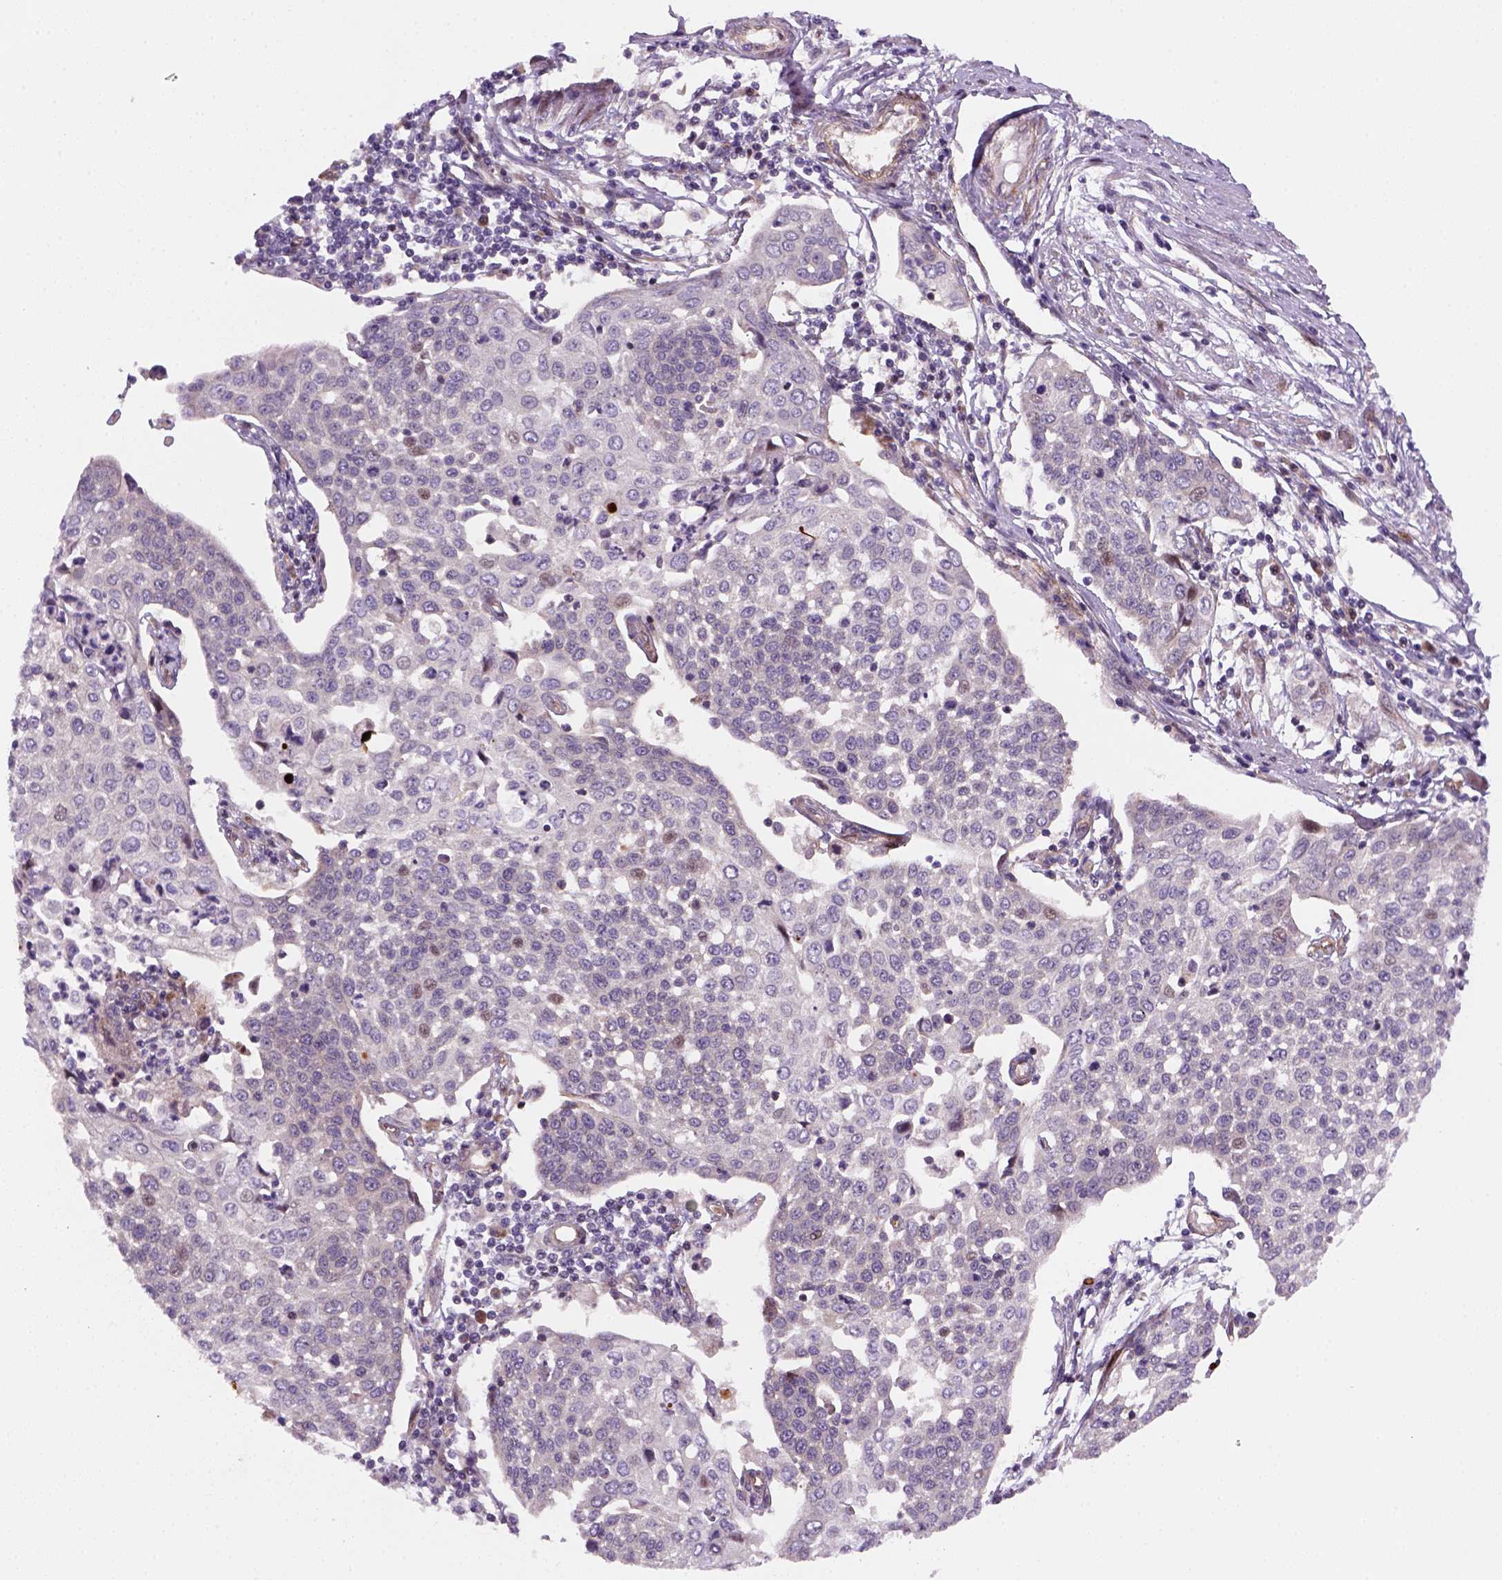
{"staining": {"intensity": "negative", "quantity": "none", "location": "none"}, "tissue": "cervical cancer", "cell_type": "Tumor cells", "image_type": "cancer", "snomed": [{"axis": "morphology", "description": "Squamous cell carcinoma, NOS"}, {"axis": "topography", "description": "Cervix"}], "caption": "Photomicrograph shows no protein staining in tumor cells of cervical cancer tissue.", "gene": "VSTM5", "patient": {"sex": "female", "age": 34}}